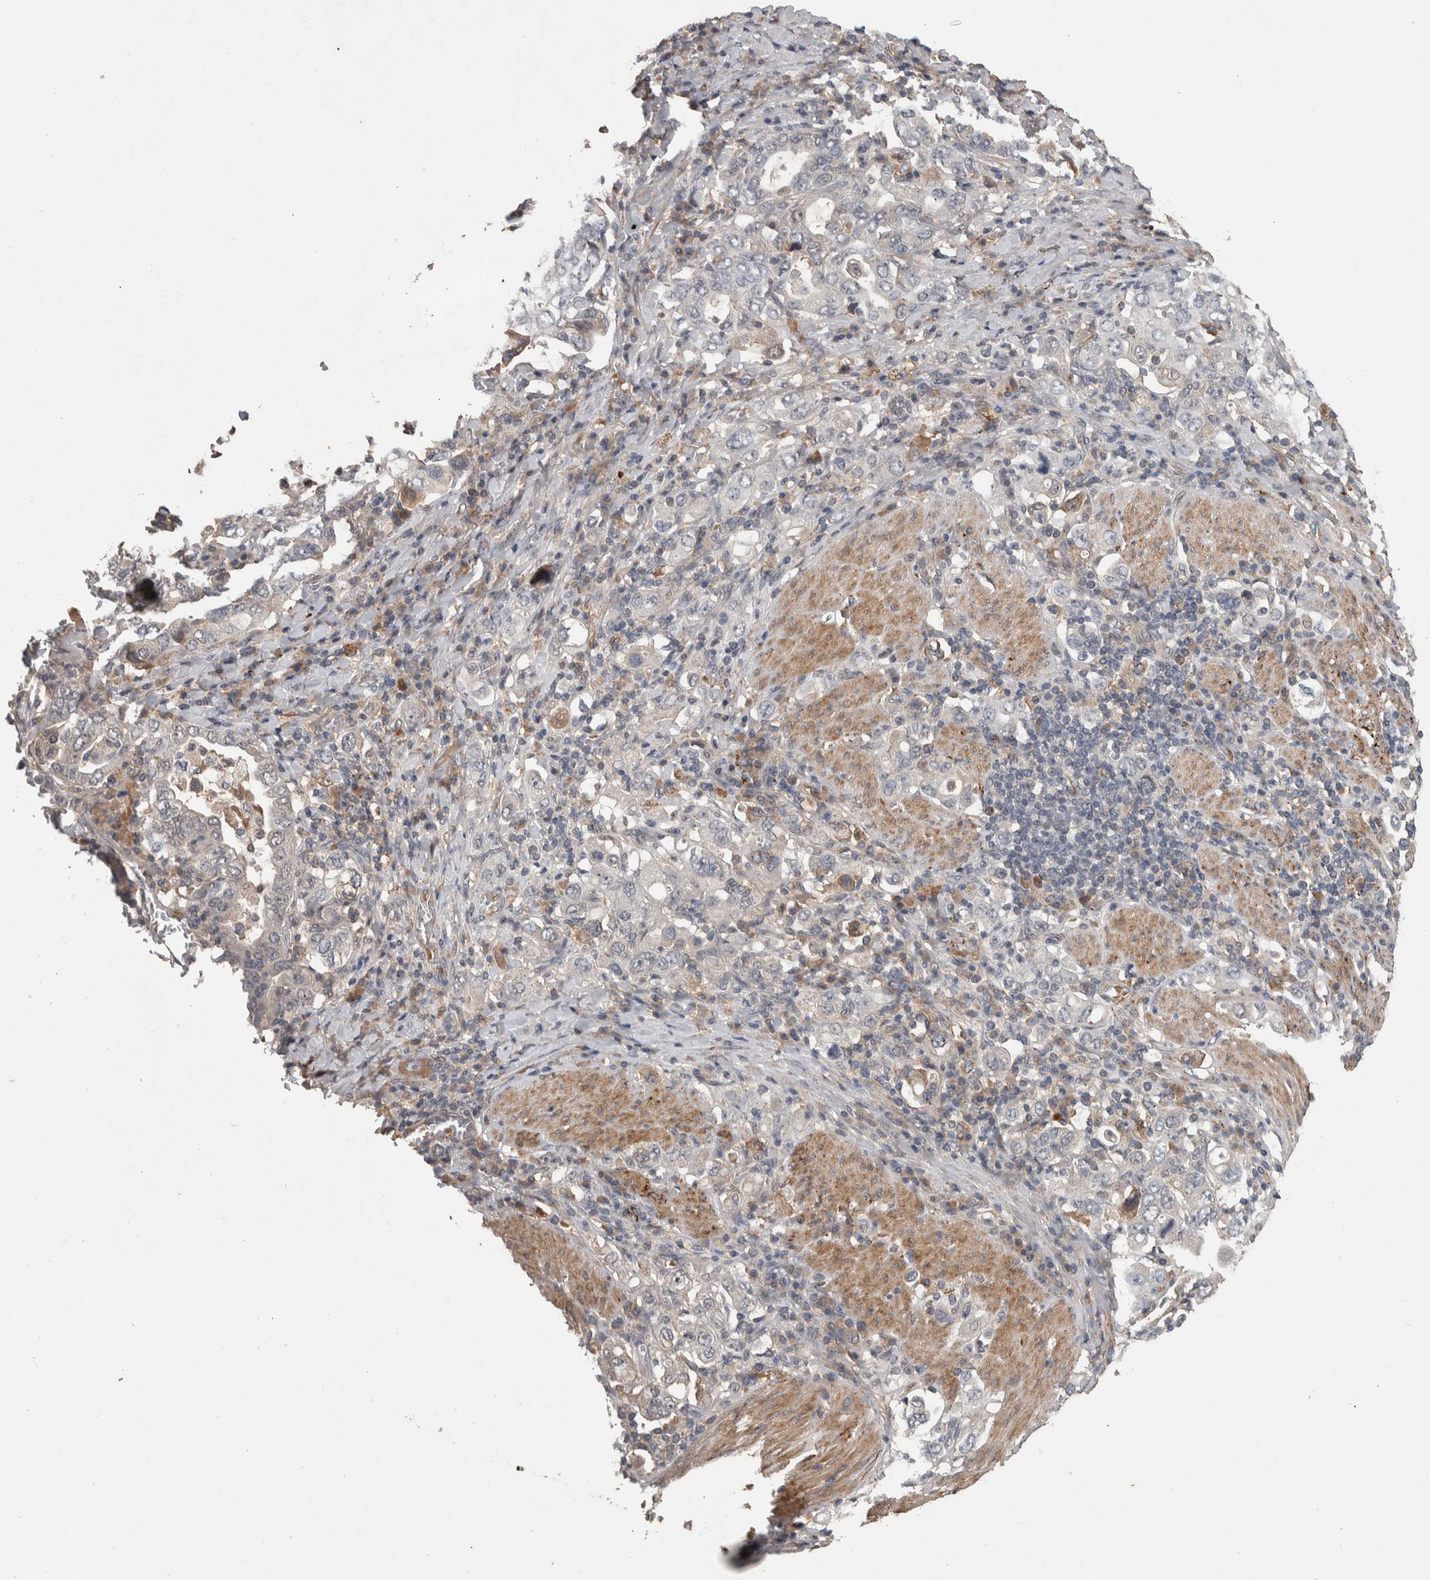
{"staining": {"intensity": "negative", "quantity": "none", "location": "none"}, "tissue": "stomach cancer", "cell_type": "Tumor cells", "image_type": "cancer", "snomed": [{"axis": "morphology", "description": "Adenocarcinoma, NOS"}, {"axis": "topography", "description": "Stomach, upper"}], "caption": "Protein analysis of stomach cancer (adenocarcinoma) reveals no significant expression in tumor cells. (IHC, brightfield microscopy, high magnification).", "gene": "CHRM3", "patient": {"sex": "male", "age": 62}}